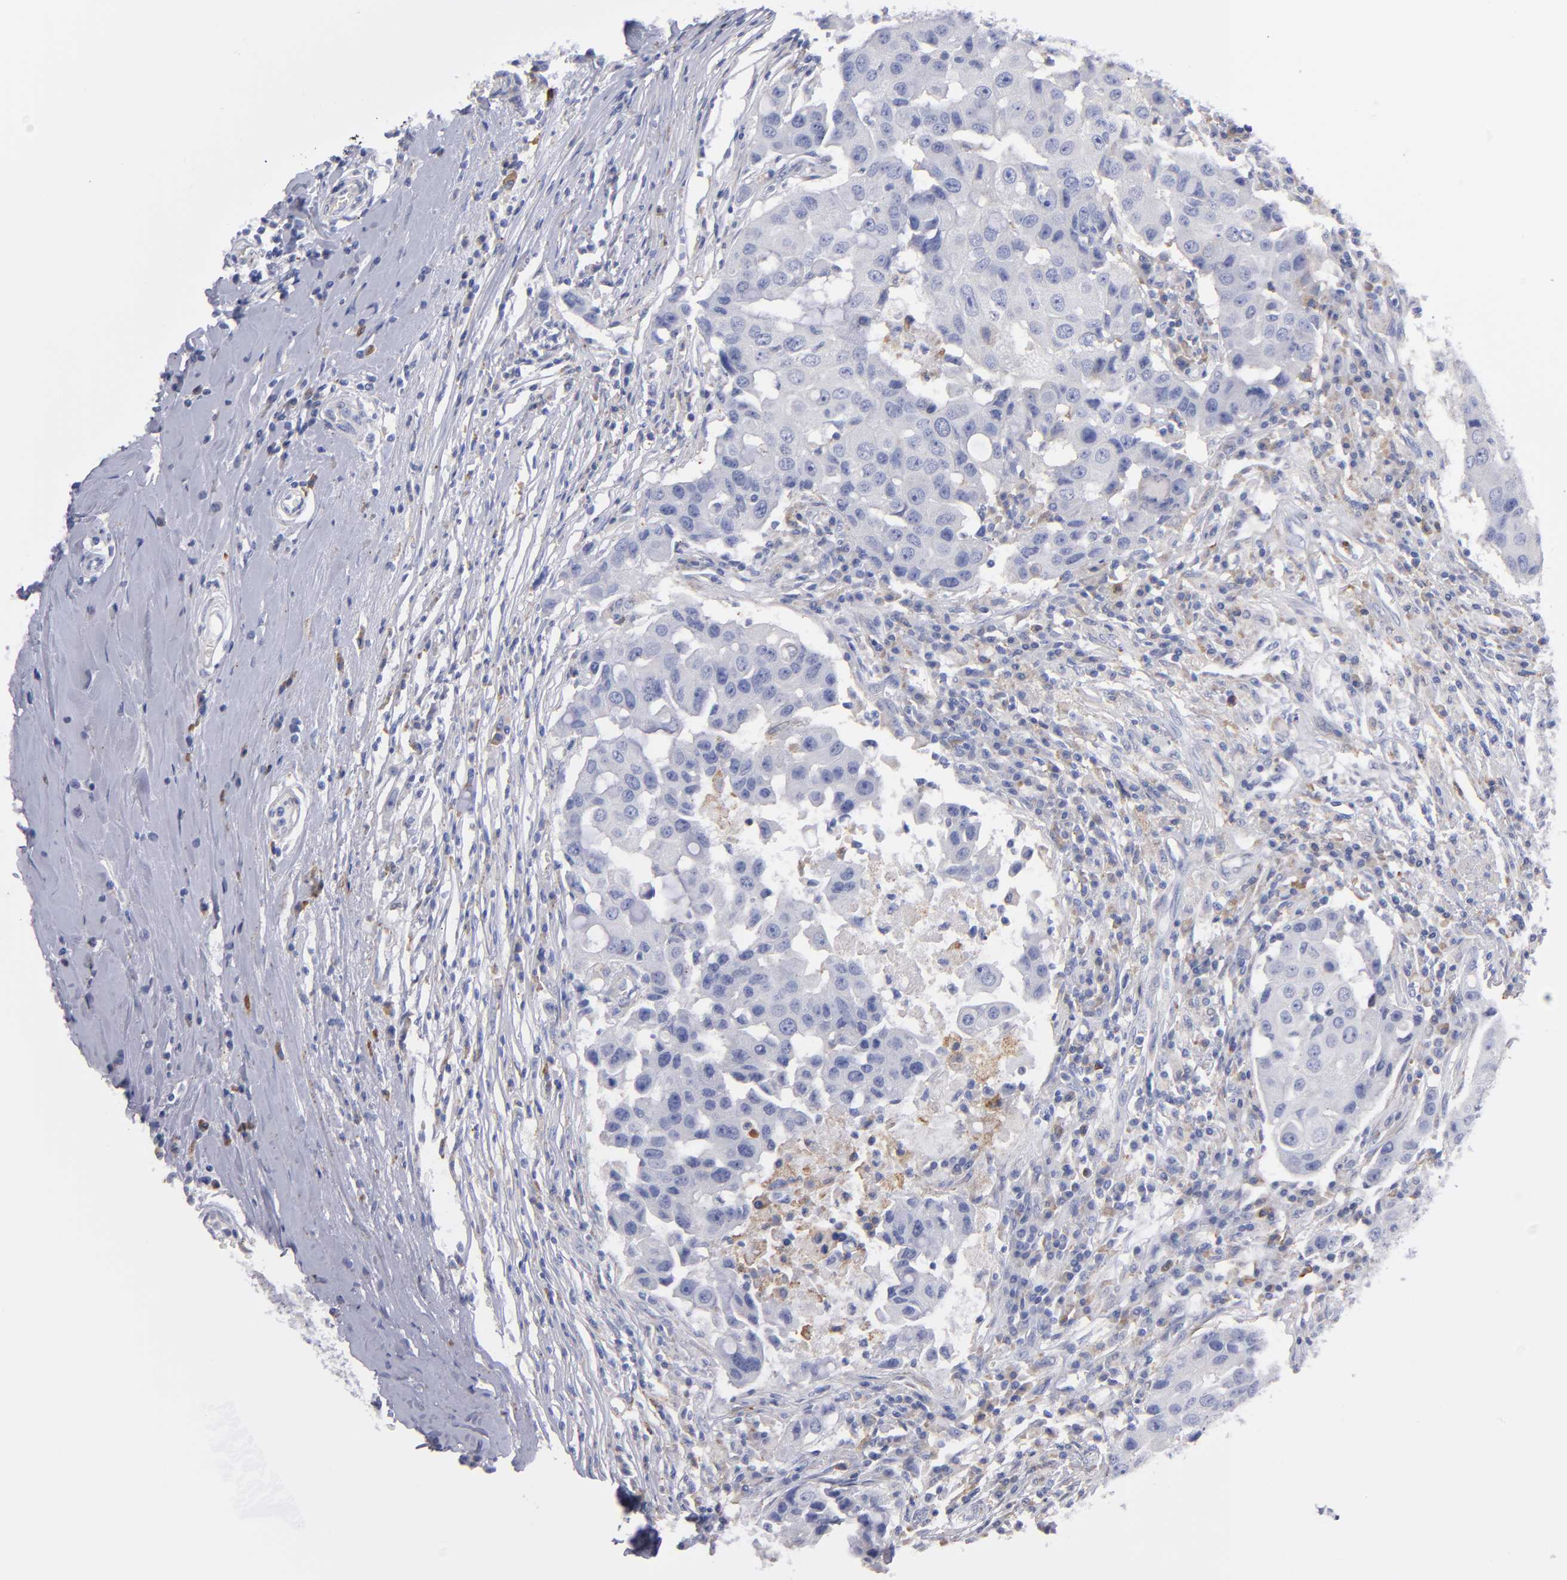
{"staining": {"intensity": "weak", "quantity": "<25%", "location": "cytoplasmic/membranous"}, "tissue": "breast cancer", "cell_type": "Tumor cells", "image_type": "cancer", "snomed": [{"axis": "morphology", "description": "Duct carcinoma"}, {"axis": "topography", "description": "Breast"}], "caption": "There is no significant expression in tumor cells of breast cancer (intraductal carcinoma).", "gene": "MFGE8", "patient": {"sex": "female", "age": 27}}